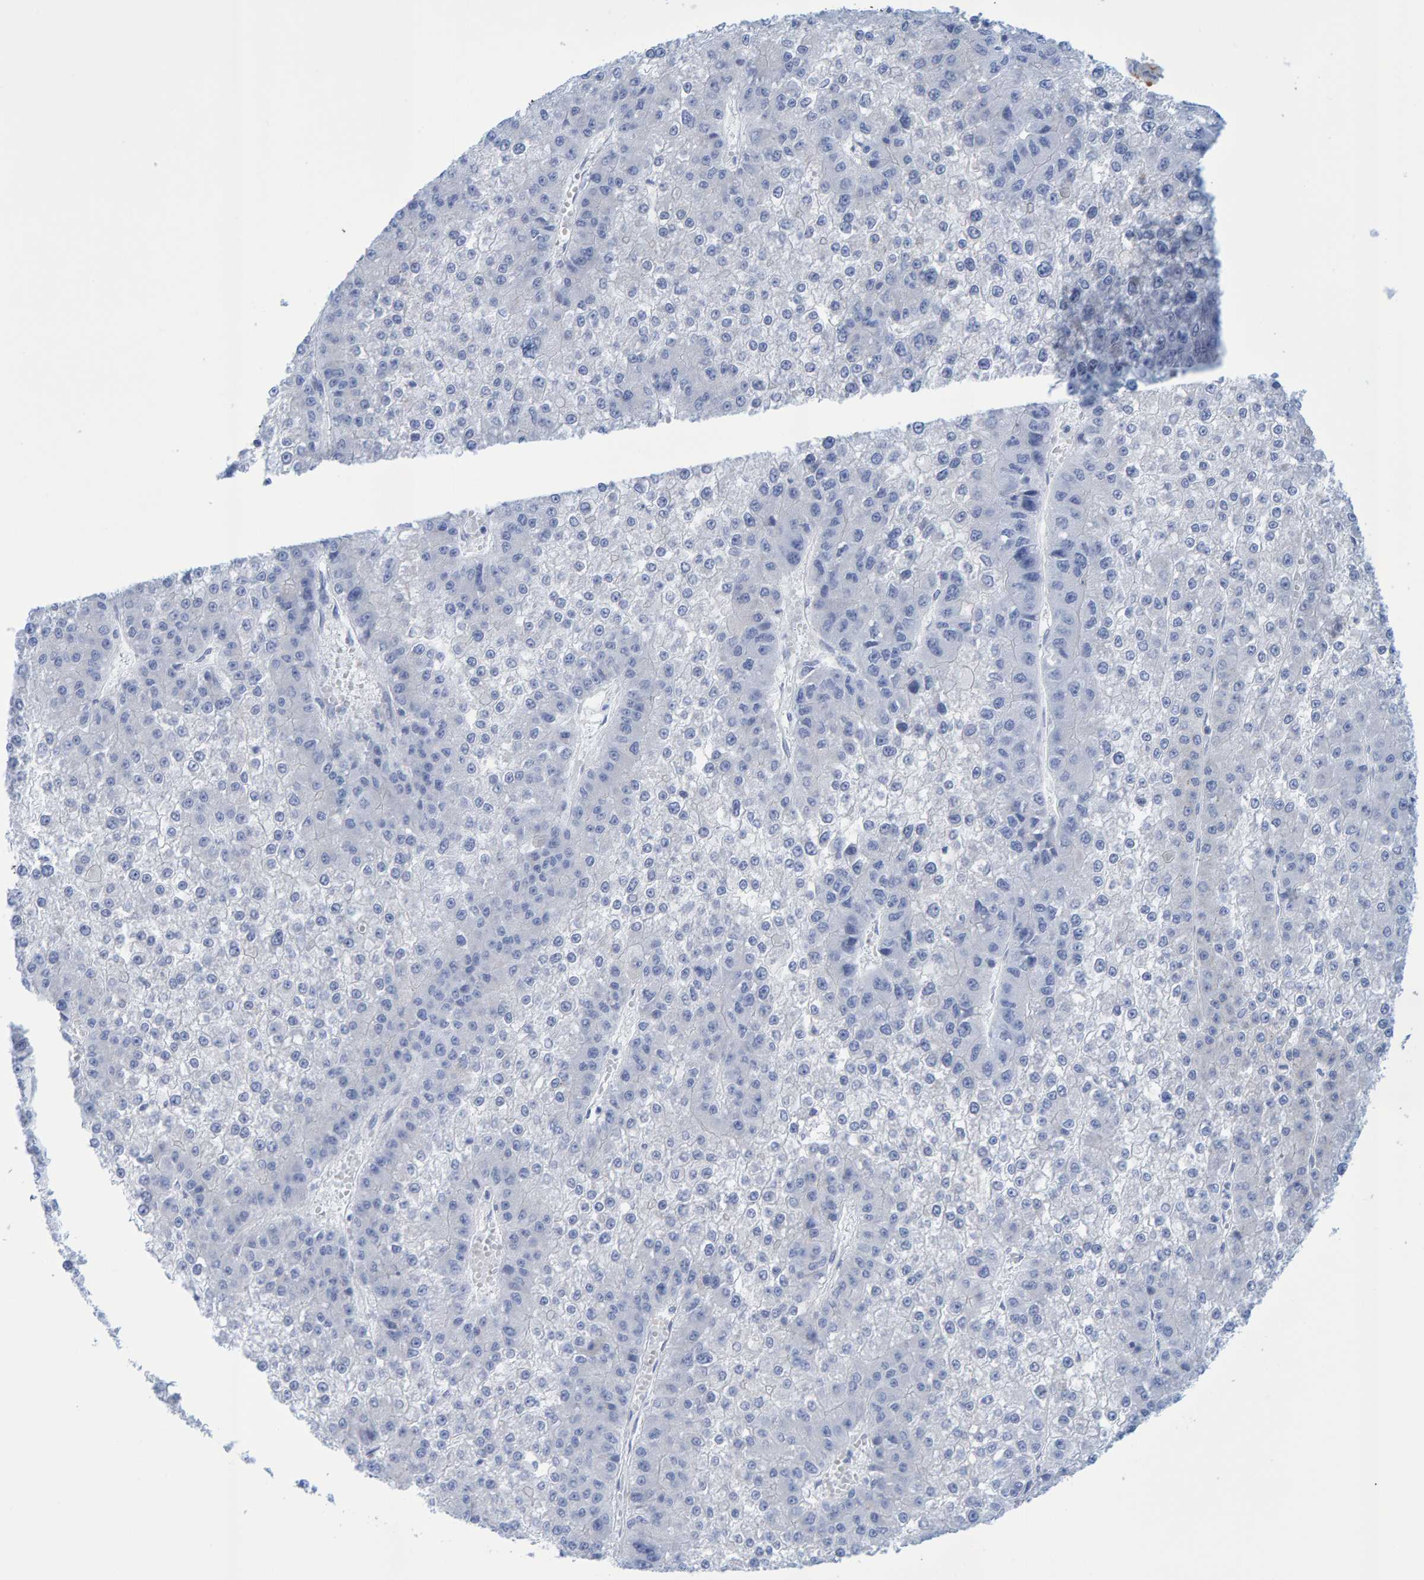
{"staining": {"intensity": "negative", "quantity": "none", "location": "none"}, "tissue": "liver cancer", "cell_type": "Tumor cells", "image_type": "cancer", "snomed": [{"axis": "morphology", "description": "Carcinoma, Hepatocellular, NOS"}, {"axis": "topography", "description": "Liver"}], "caption": "An IHC image of liver cancer is shown. There is no staining in tumor cells of liver cancer. Nuclei are stained in blue.", "gene": "JAKMIP3", "patient": {"sex": "female", "age": 73}}